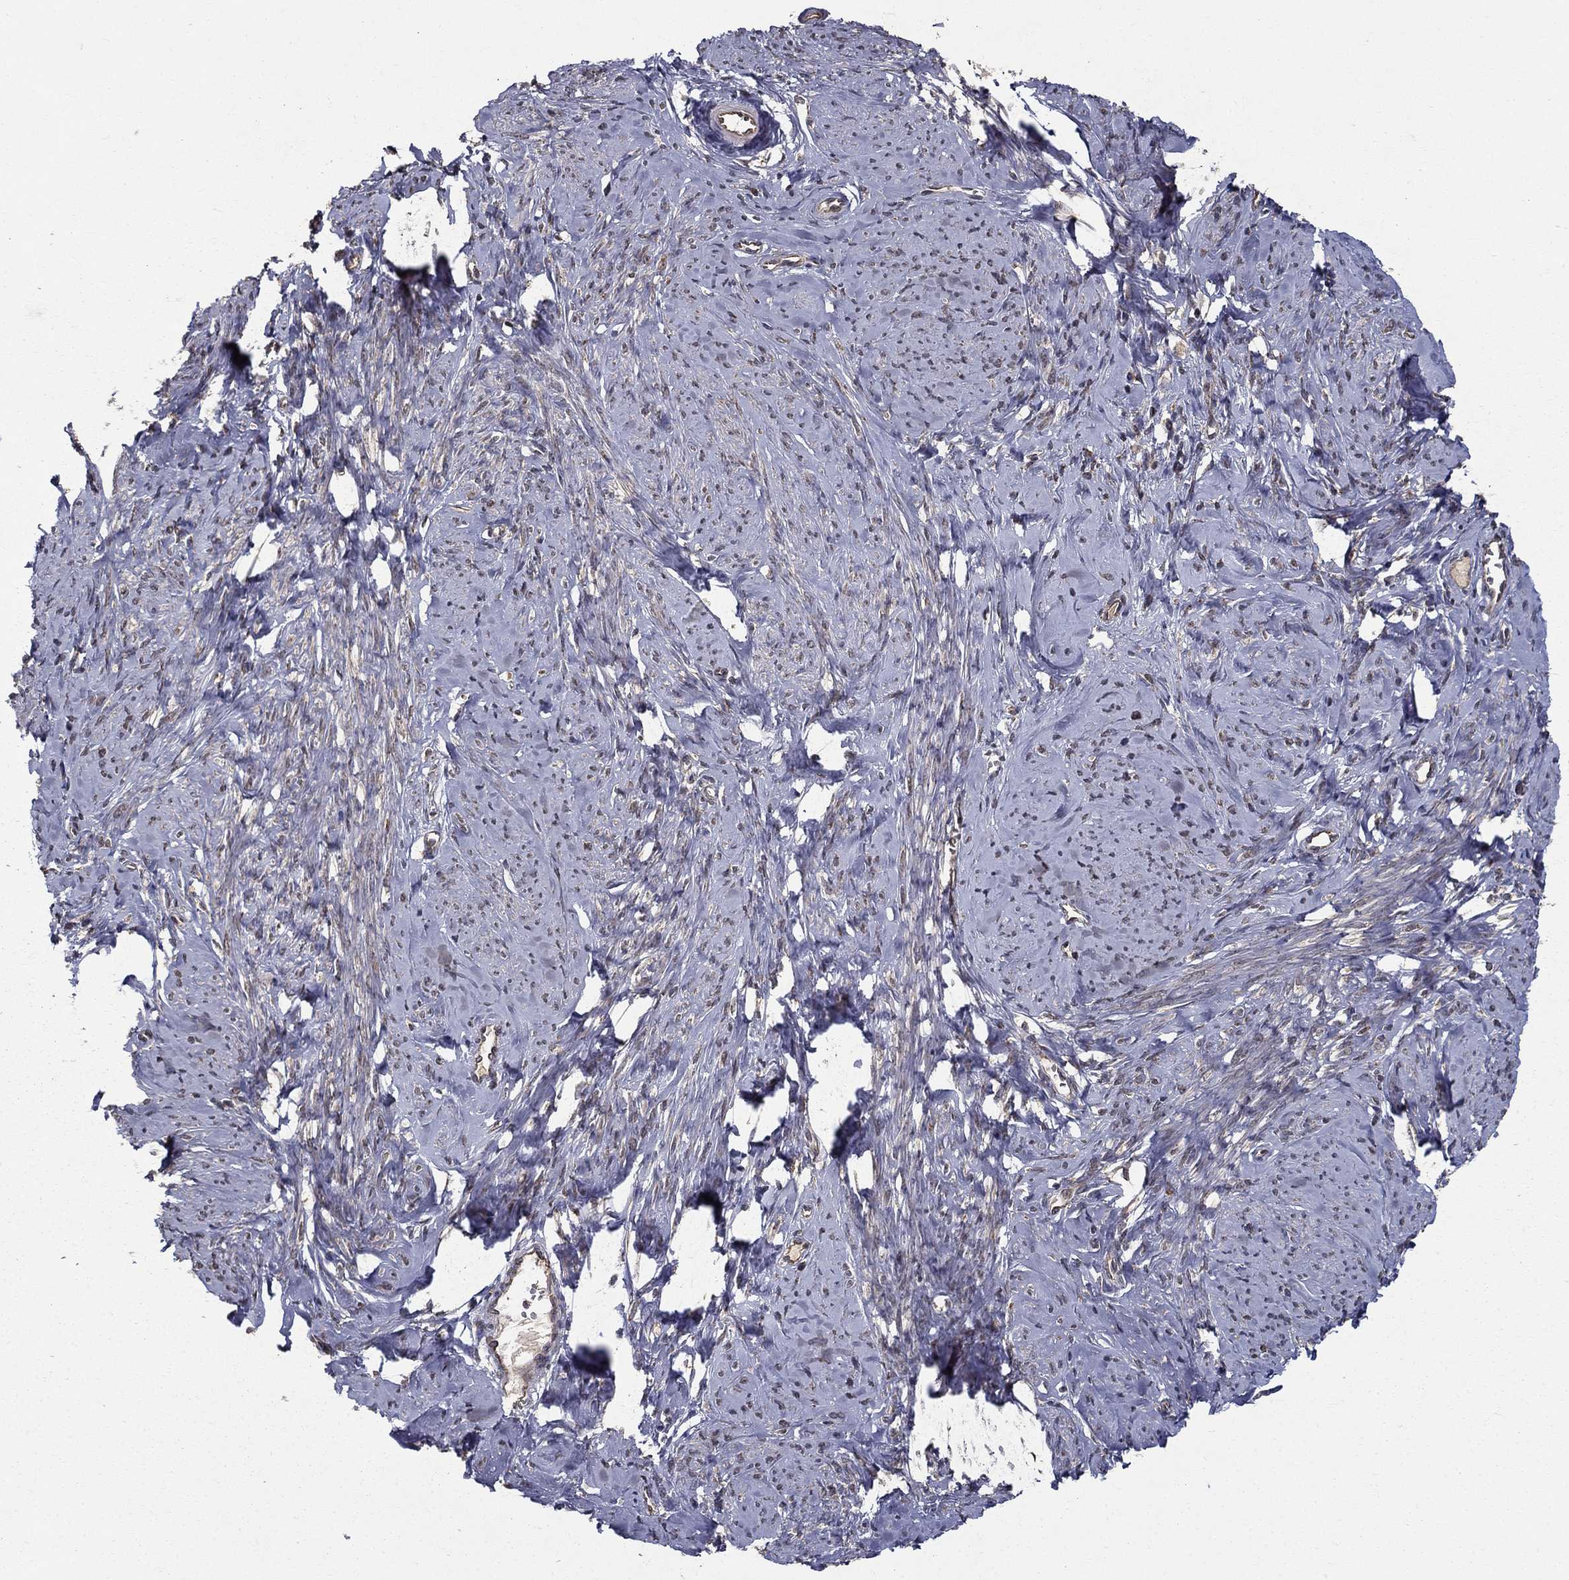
{"staining": {"intensity": "negative", "quantity": "none", "location": "none"}, "tissue": "smooth muscle", "cell_type": "Smooth muscle cells", "image_type": "normal", "snomed": [{"axis": "morphology", "description": "Normal tissue, NOS"}, {"axis": "topography", "description": "Smooth muscle"}], "caption": "High magnification brightfield microscopy of unremarkable smooth muscle stained with DAB (3,3'-diaminobenzidine) (brown) and counterstained with hematoxylin (blue): smooth muscle cells show no significant positivity.", "gene": "SLC2A13", "patient": {"sex": "female", "age": 48}}